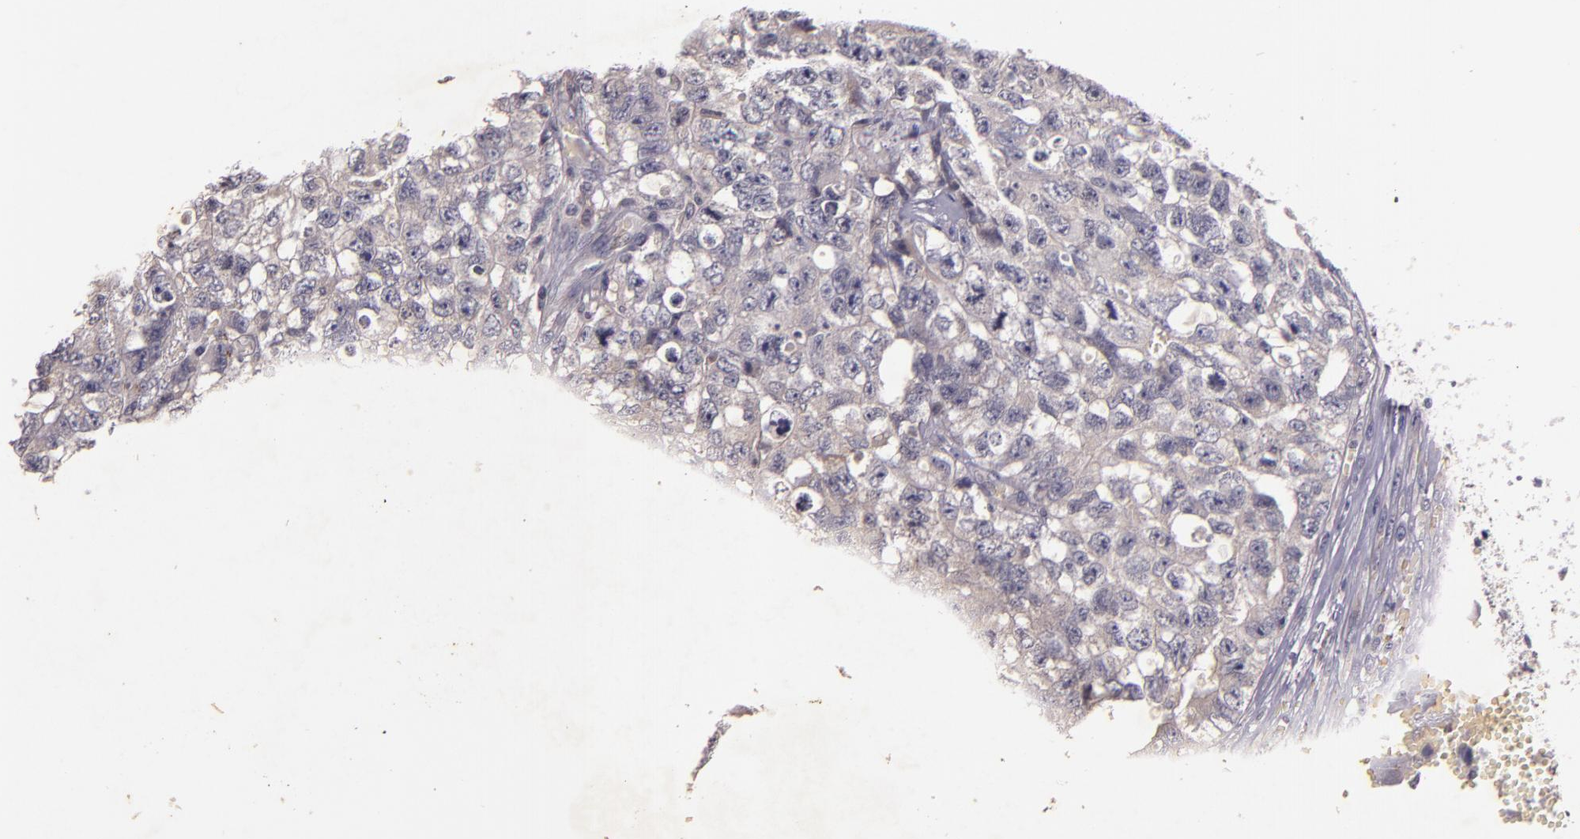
{"staining": {"intensity": "negative", "quantity": "none", "location": "none"}, "tissue": "testis cancer", "cell_type": "Tumor cells", "image_type": "cancer", "snomed": [{"axis": "morphology", "description": "Carcinoma, Embryonal, NOS"}, {"axis": "topography", "description": "Testis"}], "caption": "Protein analysis of embryonal carcinoma (testis) demonstrates no significant staining in tumor cells.", "gene": "TFF1", "patient": {"sex": "male", "age": 31}}